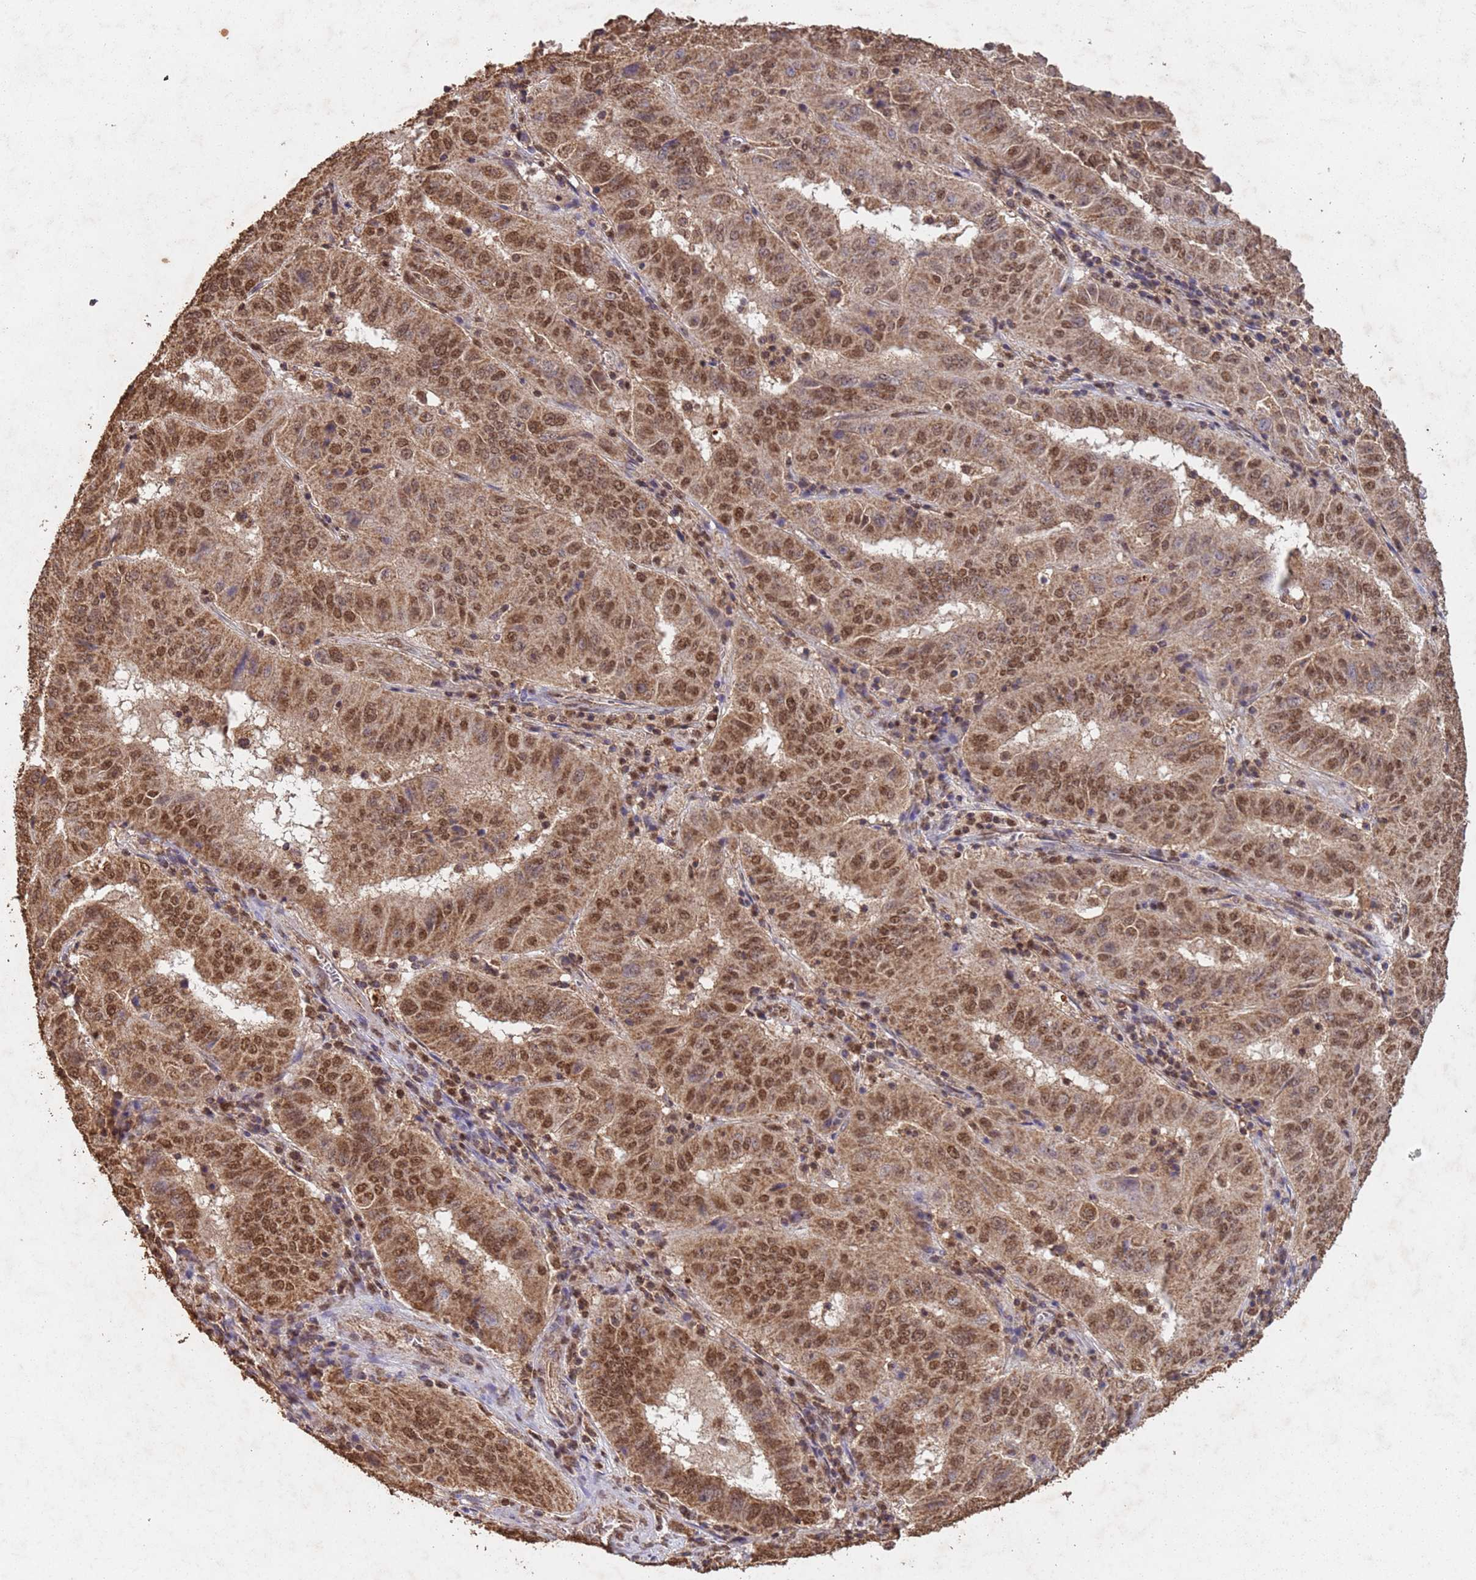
{"staining": {"intensity": "moderate", "quantity": ">75%", "location": "nuclear"}, "tissue": "pancreatic cancer", "cell_type": "Tumor cells", "image_type": "cancer", "snomed": [{"axis": "morphology", "description": "Adenocarcinoma, NOS"}, {"axis": "topography", "description": "Pancreas"}], "caption": "Immunohistochemistry (IHC) staining of pancreatic cancer (adenocarcinoma), which displays medium levels of moderate nuclear expression in about >75% of tumor cells indicating moderate nuclear protein expression. The staining was performed using DAB (3,3'-diaminobenzidine) (brown) for protein detection and nuclei were counterstained in hematoxylin (blue).", "gene": "HDAC10", "patient": {"sex": "male", "age": 63}}